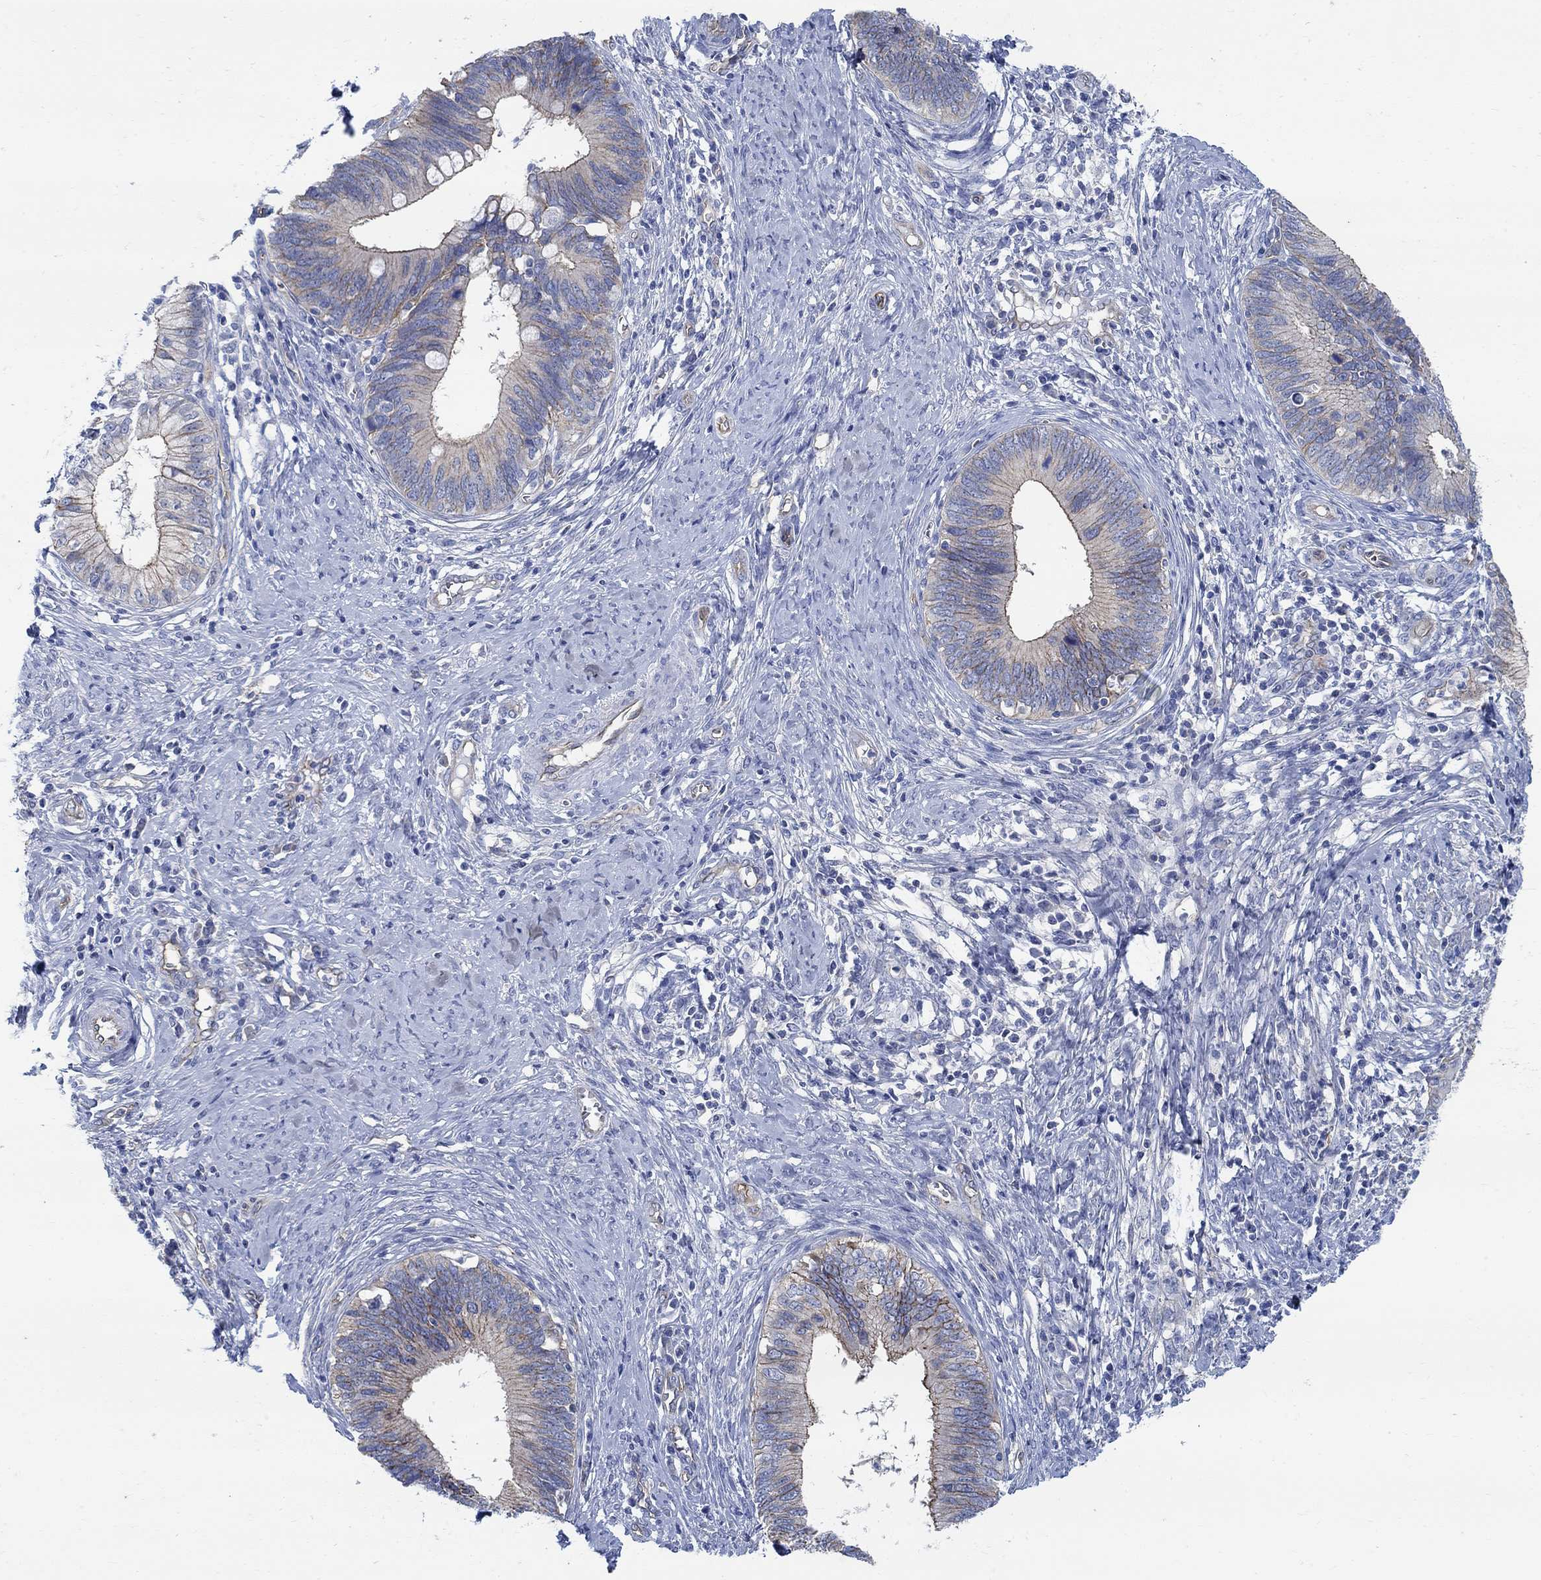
{"staining": {"intensity": "negative", "quantity": "none", "location": "none"}, "tissue": "cervical cancer", "cell_type": "Tumor cells", "image_type": "cancer", "snomed": [{"axis": "morphology", "description": "Adenocarcinoma, NOS"}, {"axis": "topography", "description": "Cervix"}], "caption": "IHC of cervical adenocarcinoma displays no positivity in tumor cells.", "gene": "TMEM198", "patient": {"sex": "female", "age": 42}}